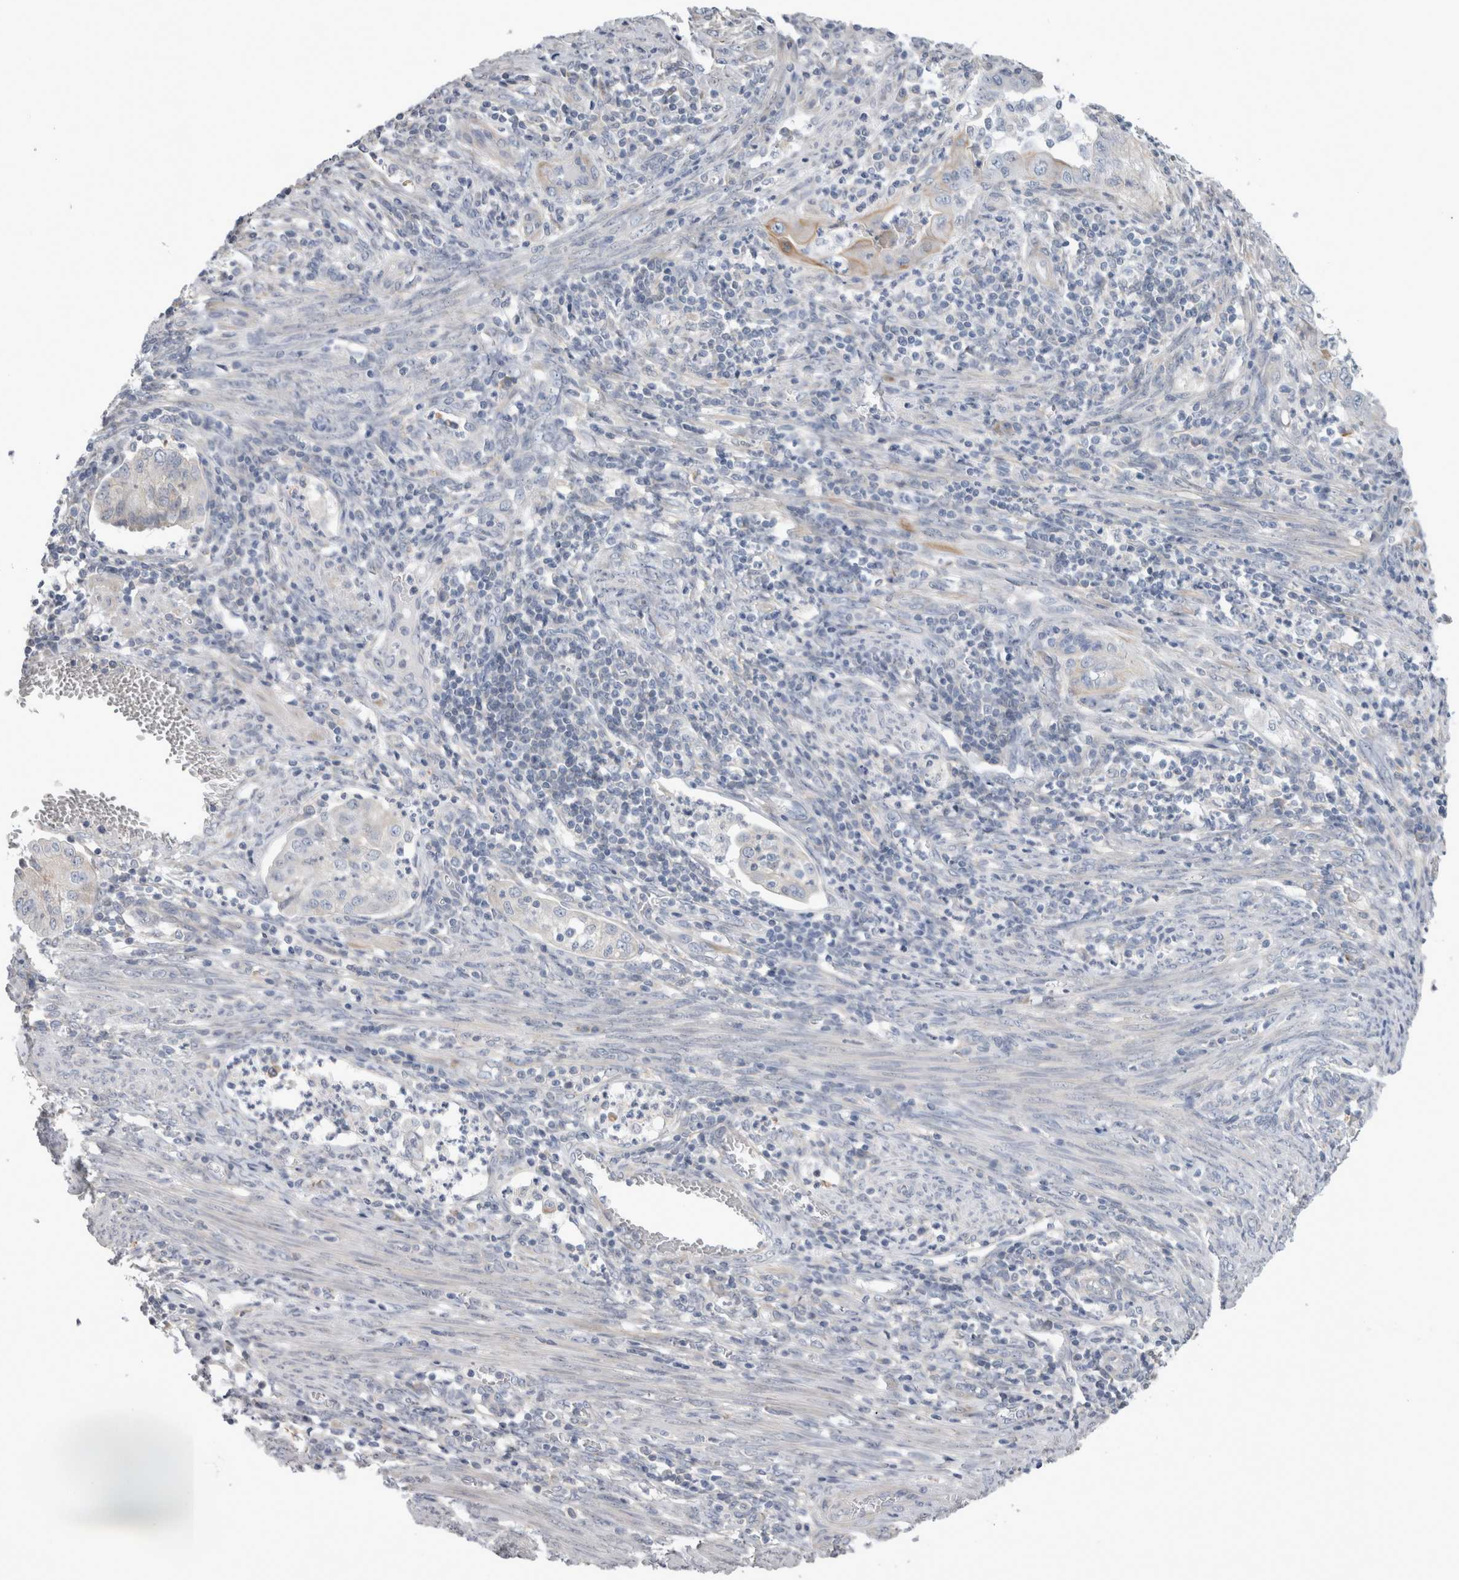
{"staining": {"intensity": "weak", "quantity": "<25%", "location": "cytoplasmic/membranous"}, "tissue": "endometrial cancer", "cell_type": "Tumor cells", "image_type": "cancer", "snomed": [{"axis": "morphology", "description": "Adenocarcinoma, NOS"}, {"axis": "topography", "description": "Endometrium"}], "caption": "This micrograph is of endometrial cancer stained with immunohistochemistry to label a protein in brown with the nuclei are counter-stained blue. There is no staining in tumor cells.", "gene": "SMAP2", "patient": {"sex": "female", "age": 51}}